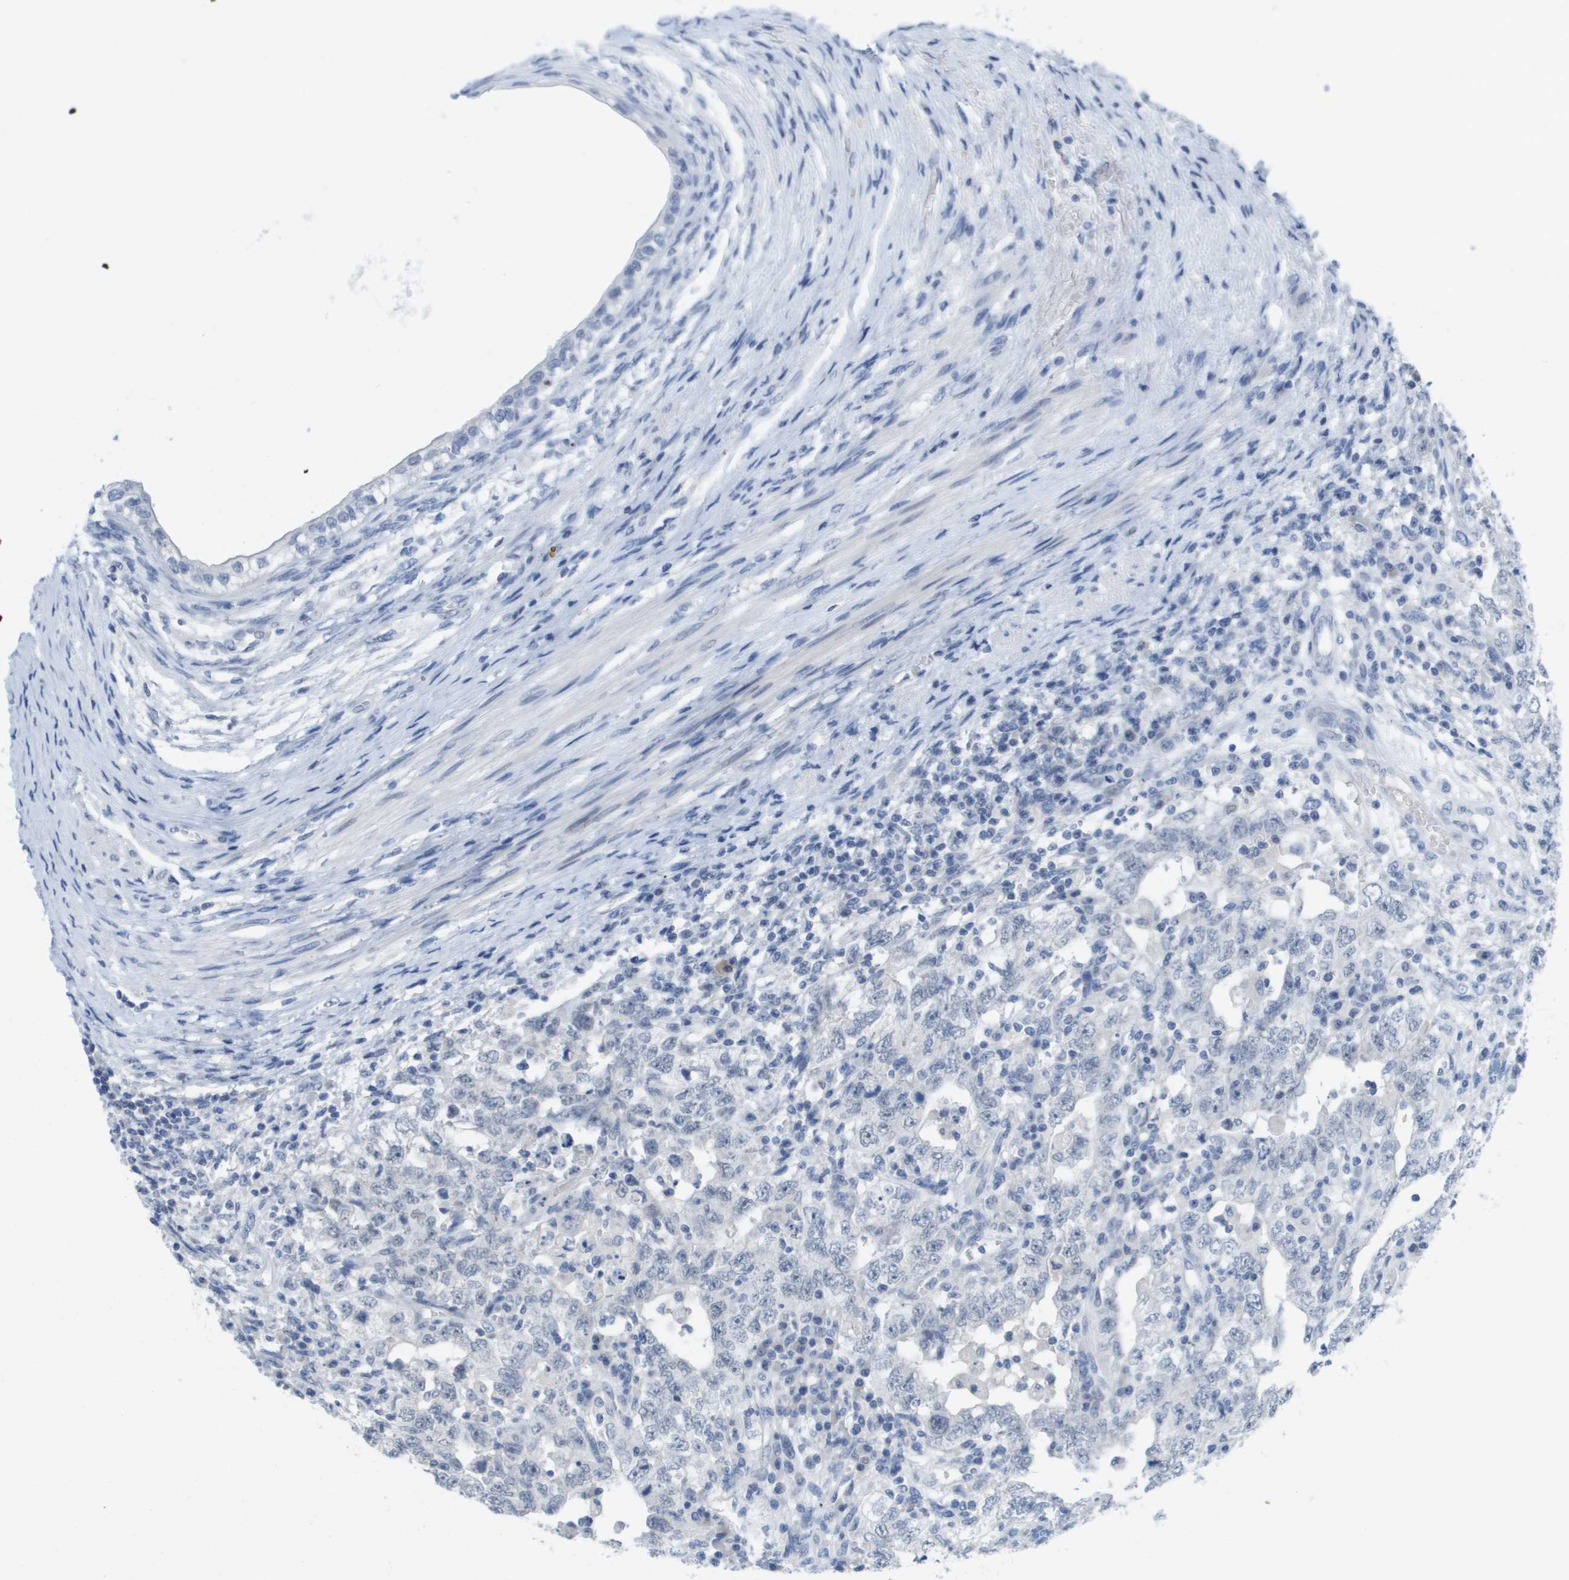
{"staining": {"intensity": "negative", "quantity": "none", "location": "none"}, "tissue": "testis cancer", "cell_type": "Tumor cells", "image_type": "cancer", "snomed": [{"axis": "morphology", "description": "Carcinoma, Embryonal, NOS"}, {"axis": "topography", "description": "Testis"}], "caption": "Tumor cells are negative for brown protein staining in testis cancer (embryonal carcinoma).", "gene": "PDE4A", "patient": {"sex": "male", "age": 26}}